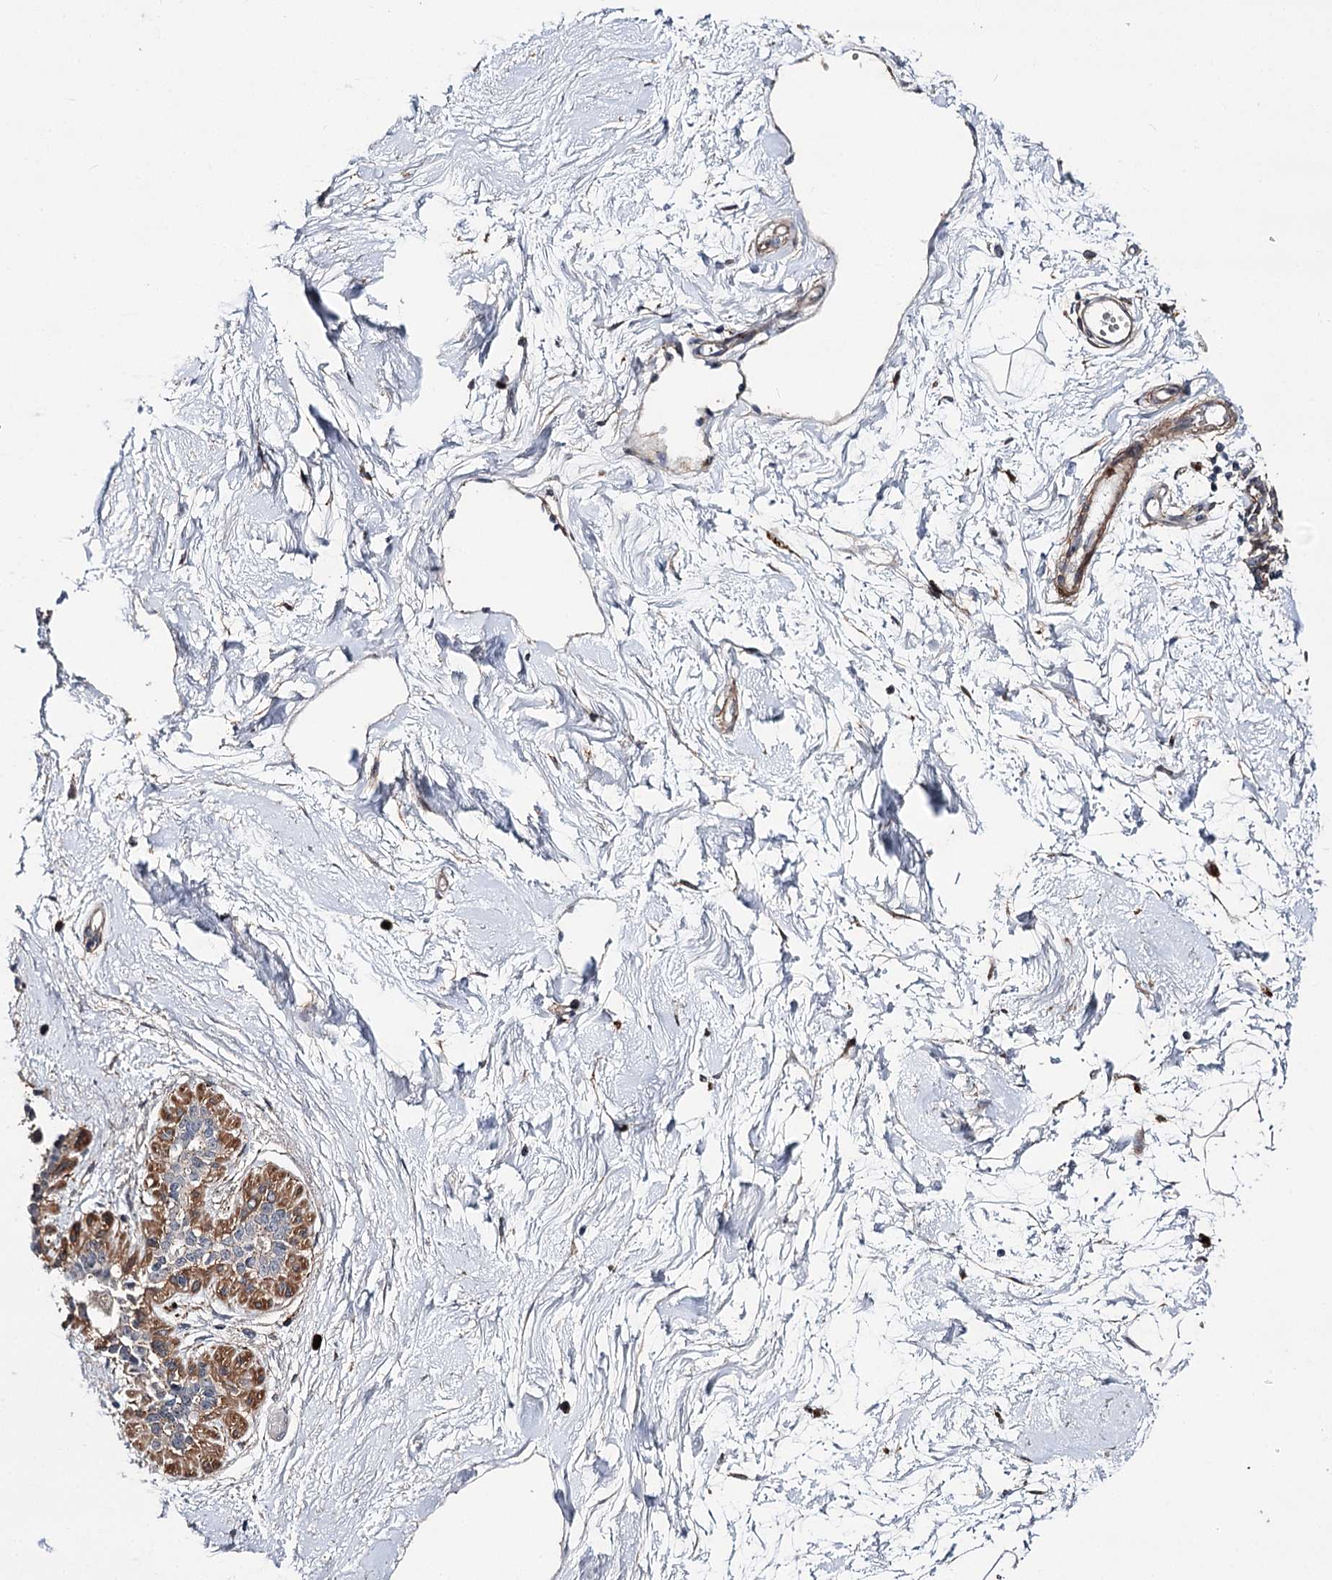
{"staining": {"intensity": "negative", "quantity": "none", "location": "none"}, "tissue": "breast", "cell_type": "Adipocytes", "image_type": "normal", "snomed": [{"axis": "morphology", "description": "Normal tissue, NOS"}, {"axis": "topography", "description": "Breast"}], "caption": "Immunohistochemistry (IHC) photomicrograph of unremarkable breast: breast stained with DAB (3,3'-diaminobenzidine) shows no significant protein staining in adipocytes. The staining is performed using DAB (3,3'-diaminobenzidine) brown chromogen with nuclei counter-stained in using hematoxylin.", "gene": "MINDY3", "patient": {"sex": "female", "age": 45}}